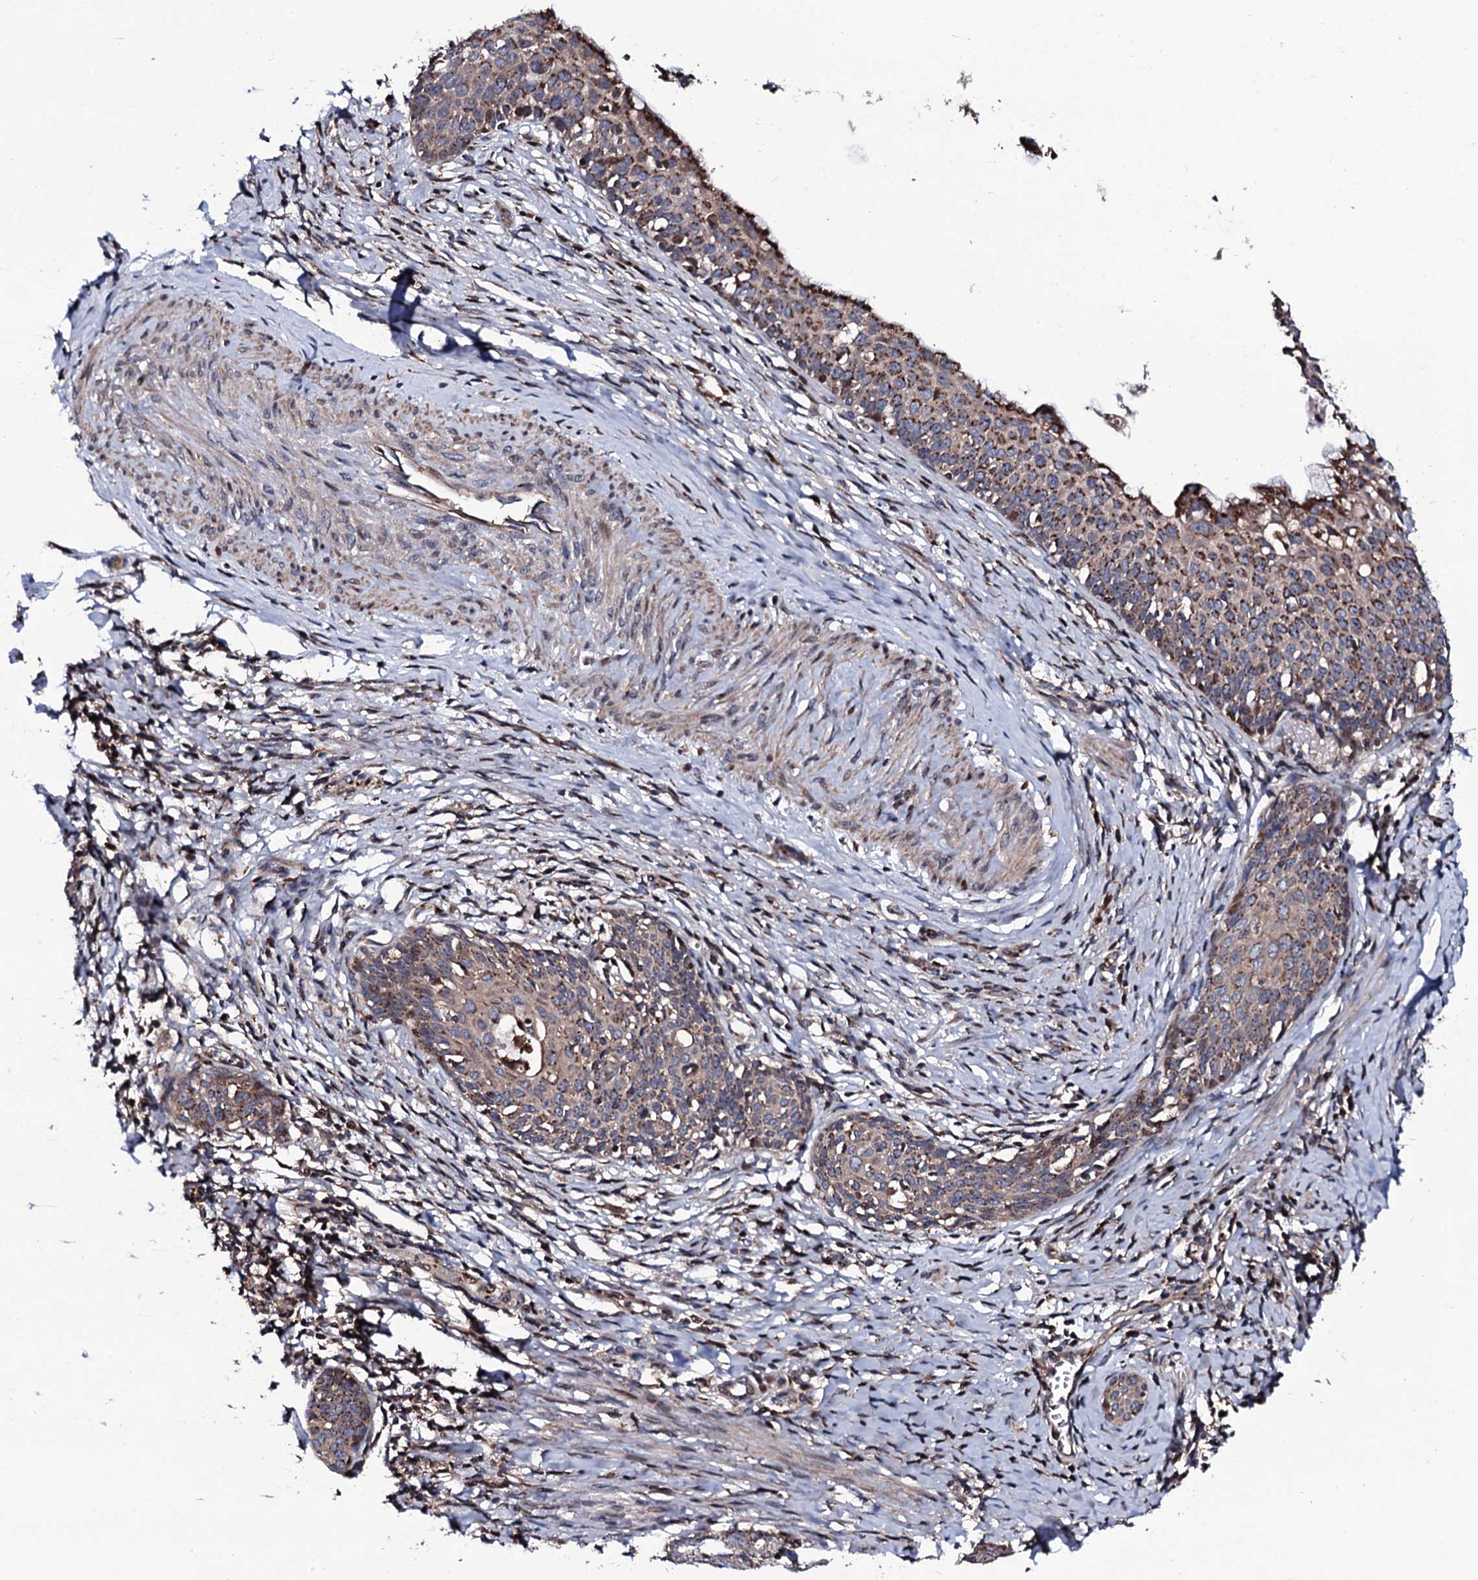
{"staining": {"intensity": "moderate", "quantity": "25%-75%", "location": "cytoplasmic/membranous"}, "tissue": "cervical cancer", "cell_type": "Tumor cells", "image_type": "cancer", "snomed": [{"axis": "morphology", "description": "Squamous cell carcinoma, NOS"}, {"axis": "topography", "description": "Cervix"}], "caption": "A brown stain shows moderate cytoplasmic/membranous positivity of a protein in cervical cancer tumor cells.", "gene": "PLET1", "patient": {"sex": "female", "age": 52}}